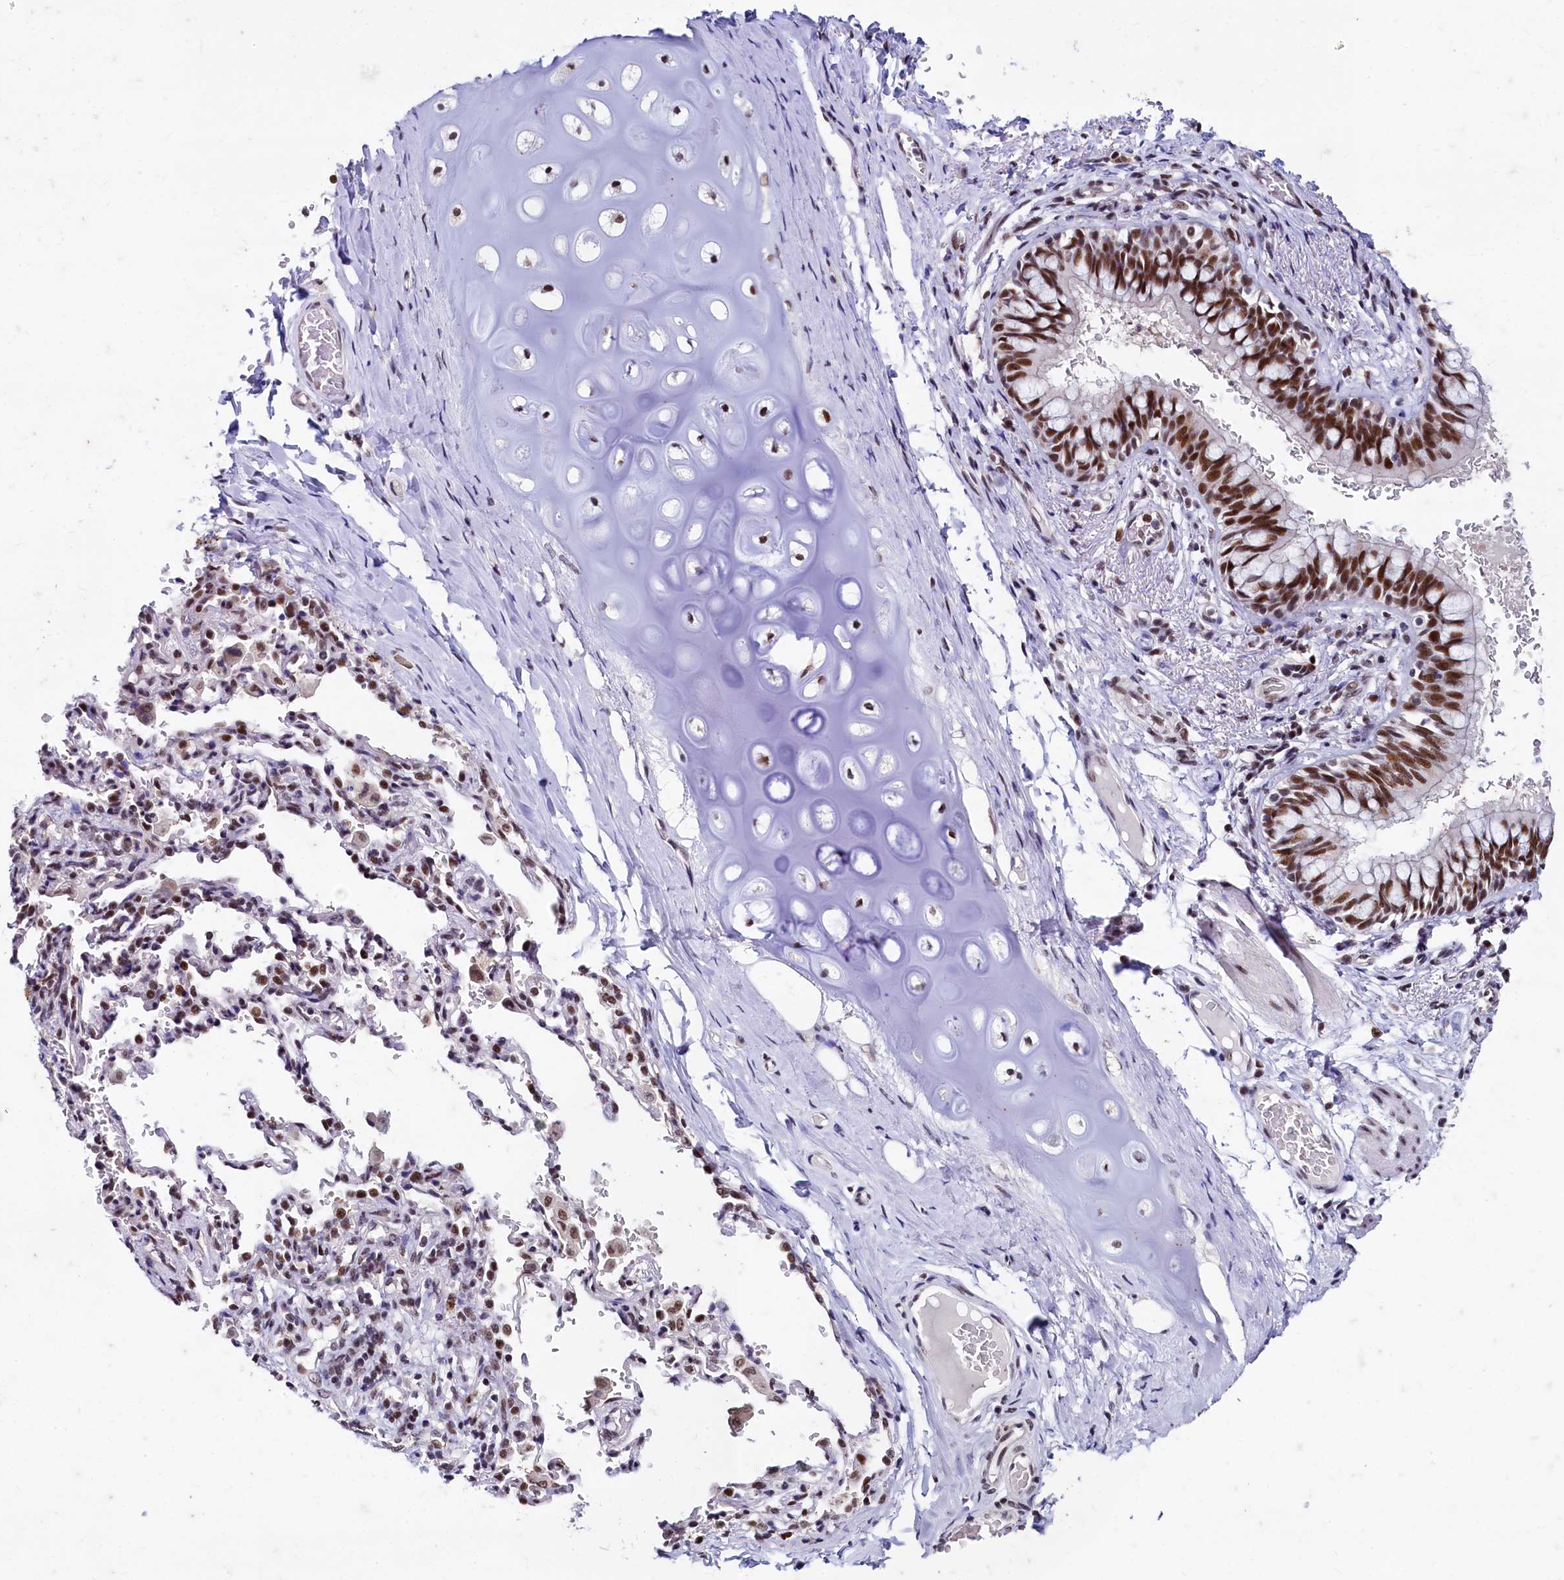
{"staining": {"intensity": "strong", "quantity": ">75%", "location": "cytoplasmic/membranous,nuclear"}, "tissue": "bronchus", "cell_type": "Respiratory epithelial cells", "image_type": "normal", "snomed": [{"axis": "morphology", "description": "Normal tissue, NOS"}, {"axis": "topography", "description": "Cartilage tissue"}, {"axis": "topography", "description": "Bronchus"}], "caption": "Immunohistochemical staining of benign human bronchus exhibits strong cytoplasmic/membranous,nuclear protein positivity in about >75% of respiratory epithelial cells. The staining was performed using DAB, with brown indicating positive protein expression. Nuclei are stained blue with hematoxylin.", "gene": "CPSF7", "patient": {"sex": "female", "age": 36}}